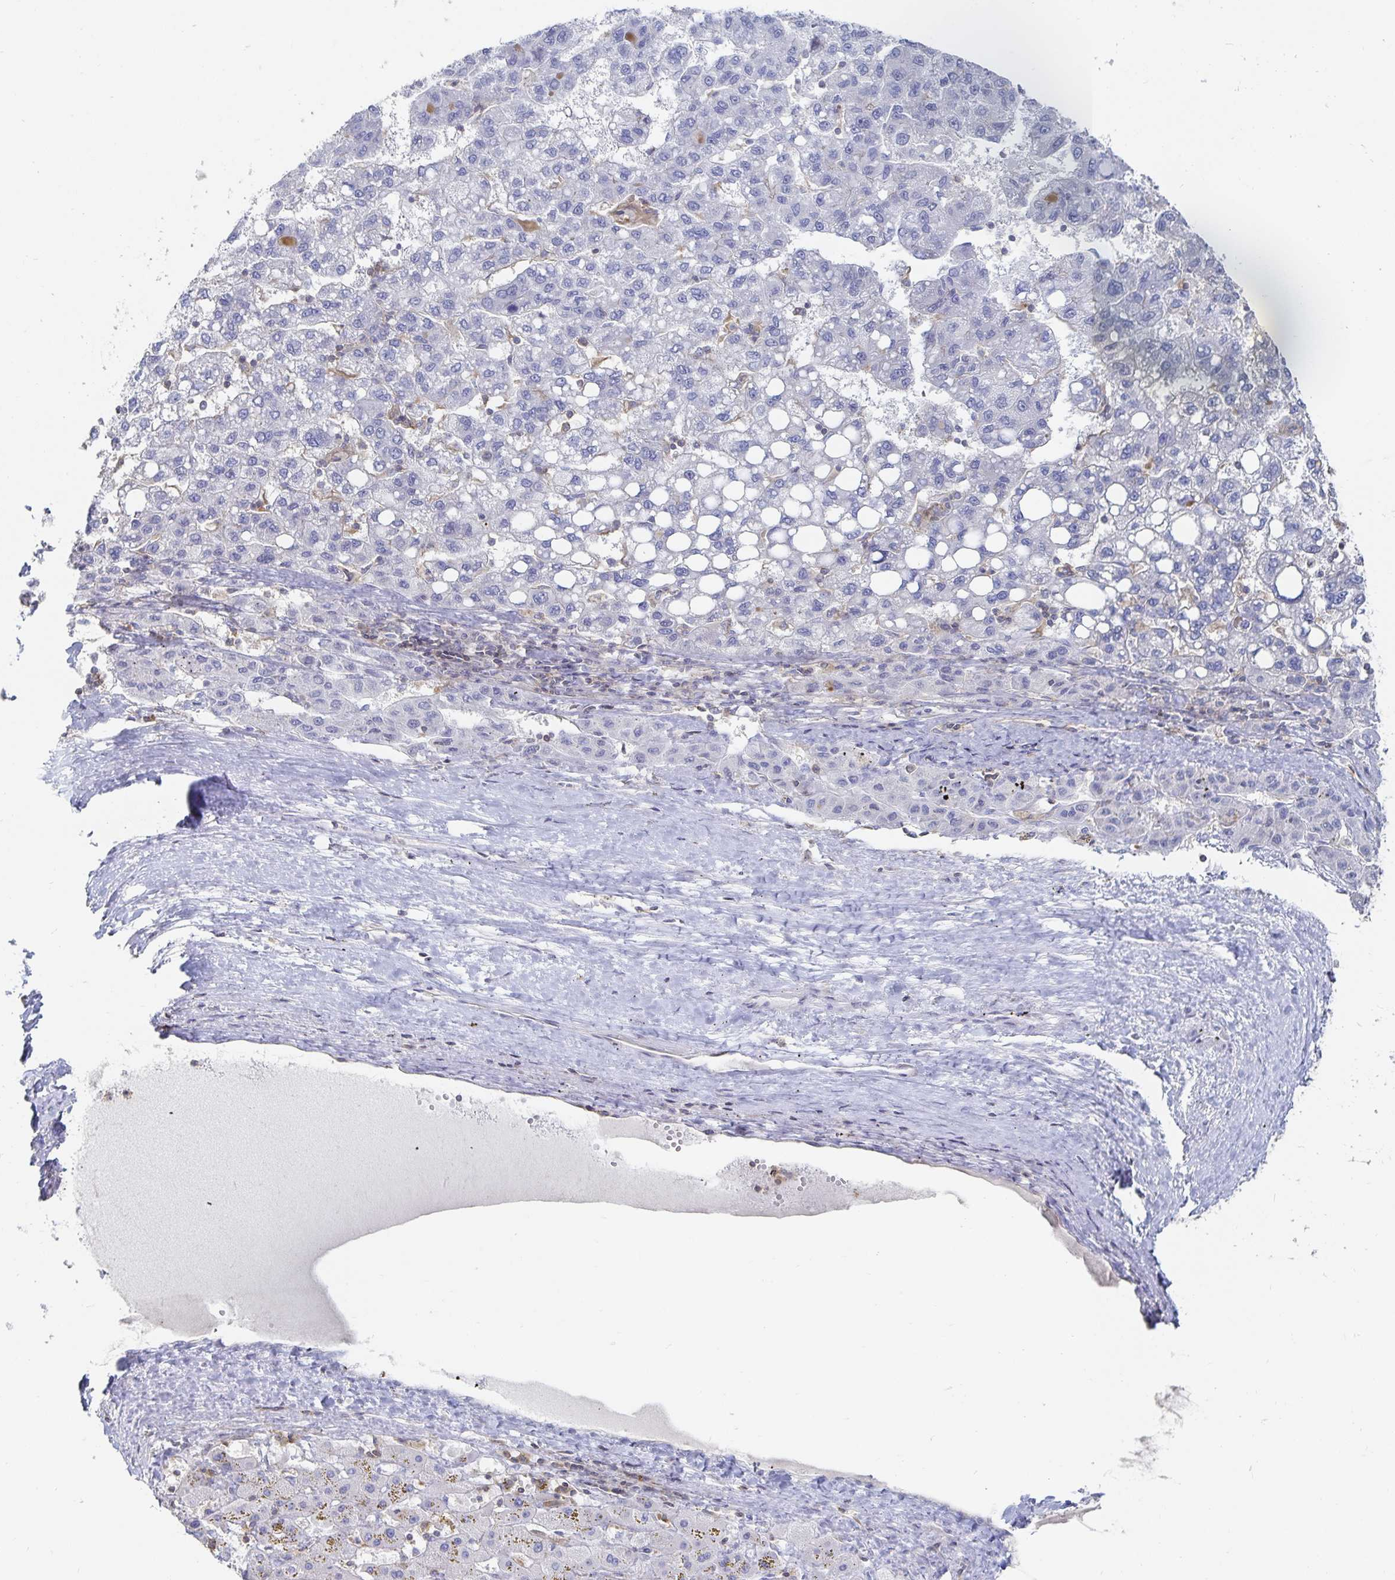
{"staining": {"intensity": "negative", "quantity": "none", "location": "none"}, "tissue": "liver cancer", "cell_type": "Tumor cells", "image_type": "cancer", "snomed": [{"axis": "morphology", "description": "Carcinoma, Hepatocellular, NOS"}, {"axis": "topography", "description": "Liver"}], "caption": "An immunohistochemistry micrograph of liver cancer is shown. There is no staining in tumor cells of liver cancer. (DAB immunohistochemistry (IHC) with hematoxylin counter stain).", "gene": "PIK3CD", "patient": {"sex": "female", "age": 82}}